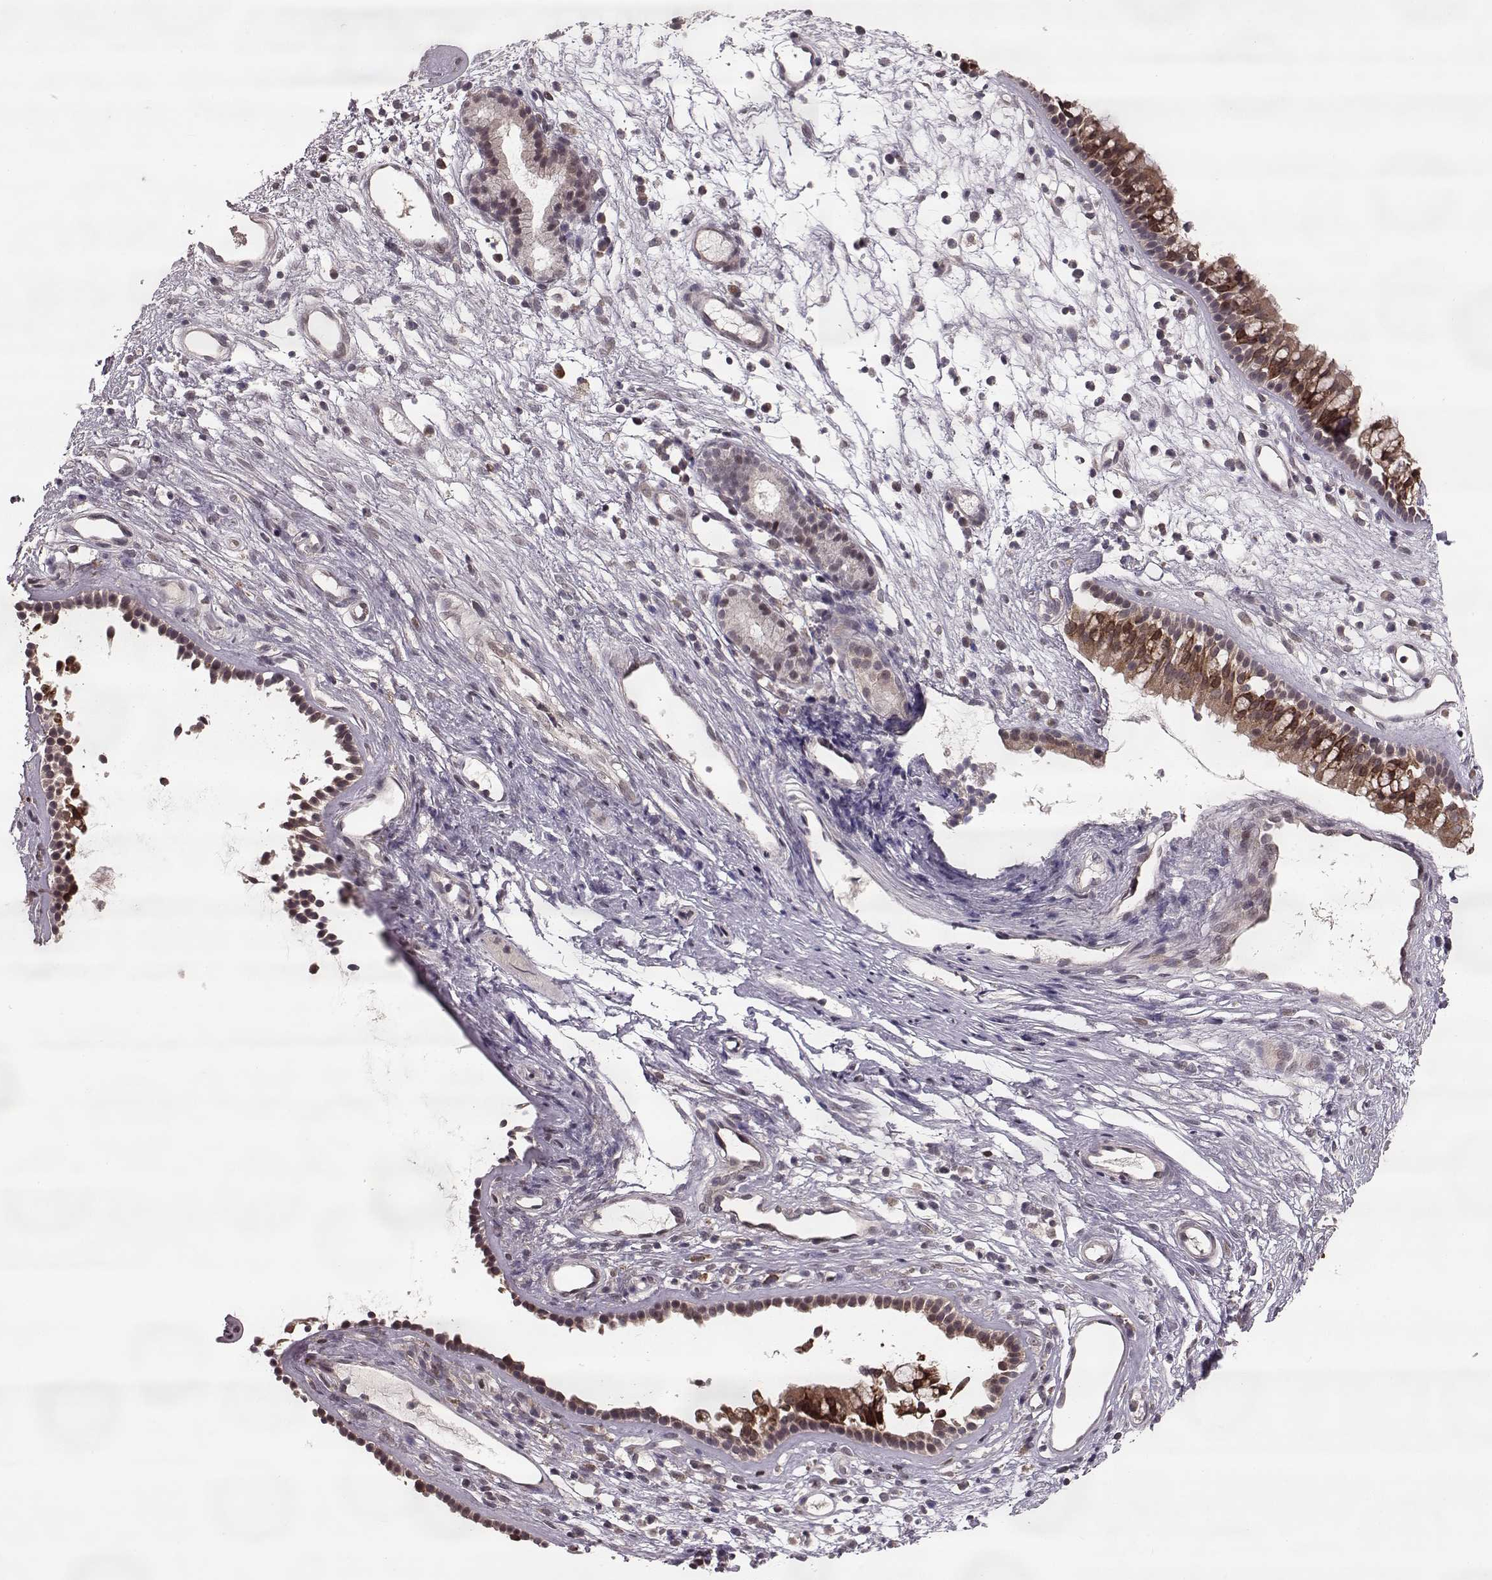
{"staining": {"intensity": "strong", "quantity": "<25%", "location": "cytoplasmic/membranous"}, "tissue": "nasopharynx", "cell_type": "Respiratory epithelial cells", "image_type": "normal", "snomed": [{"axis": "morphology", "description": "Normal tissue, NOS"}, {"axis": "topography", "description": "Nasopharynx"}], "caption": "Protein analysis of benign nasopharynx reveals strong cytoplasmic/membranous expression in approximately <25% of respiratory epithelial cells. The staining is performed using DAB (3,3'-diaminobenzidine) brown chromogen to label protein expression. The nuclei are counter-stained blue using hematoxylin.", "gene": "ELOVL5", "patient": {"sex": "male", "age": 77}}